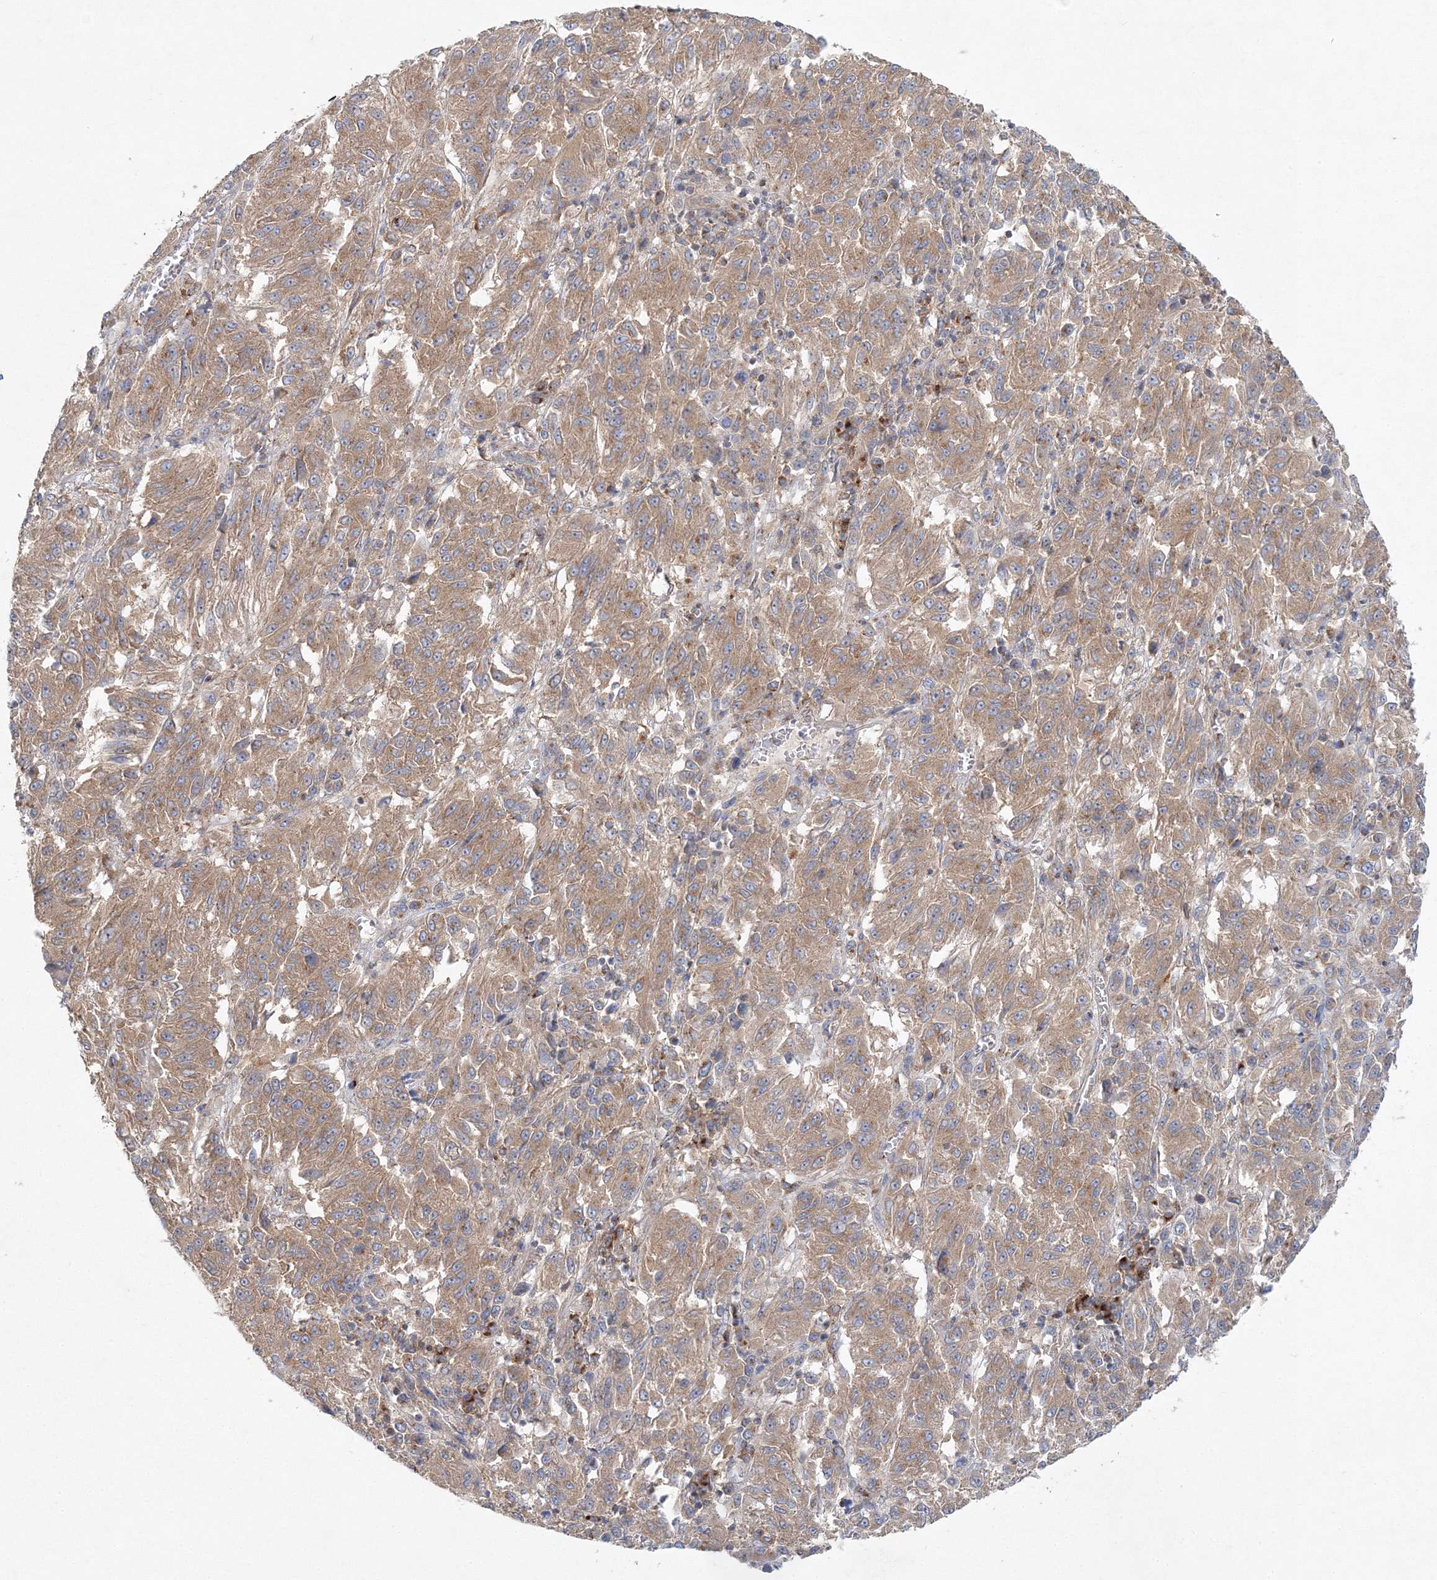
{"staining": {"intensity": "moderate", "quantity": ">75%", "location": "cytoplasmic/membranous"}, "tissue": "melanoma", "cell_type": "Tumor cells", "image_type": "cancer", "snomed": [{"axis": "morphology", "description": "Malignant melanoma, Metastatic site"}, {"axis": "topography", "description": "Lung"}], "caption": "DAB (3,3'-diaminobenzidine) immunohistochemical staining of malignant melanoma (metastatic site) displays moderate cytoplasmic/membranous protein expression in approximately >75% of tumor cells.", "gene": "SEC23IP", "patient": {"sex": "male", "age": 64}}